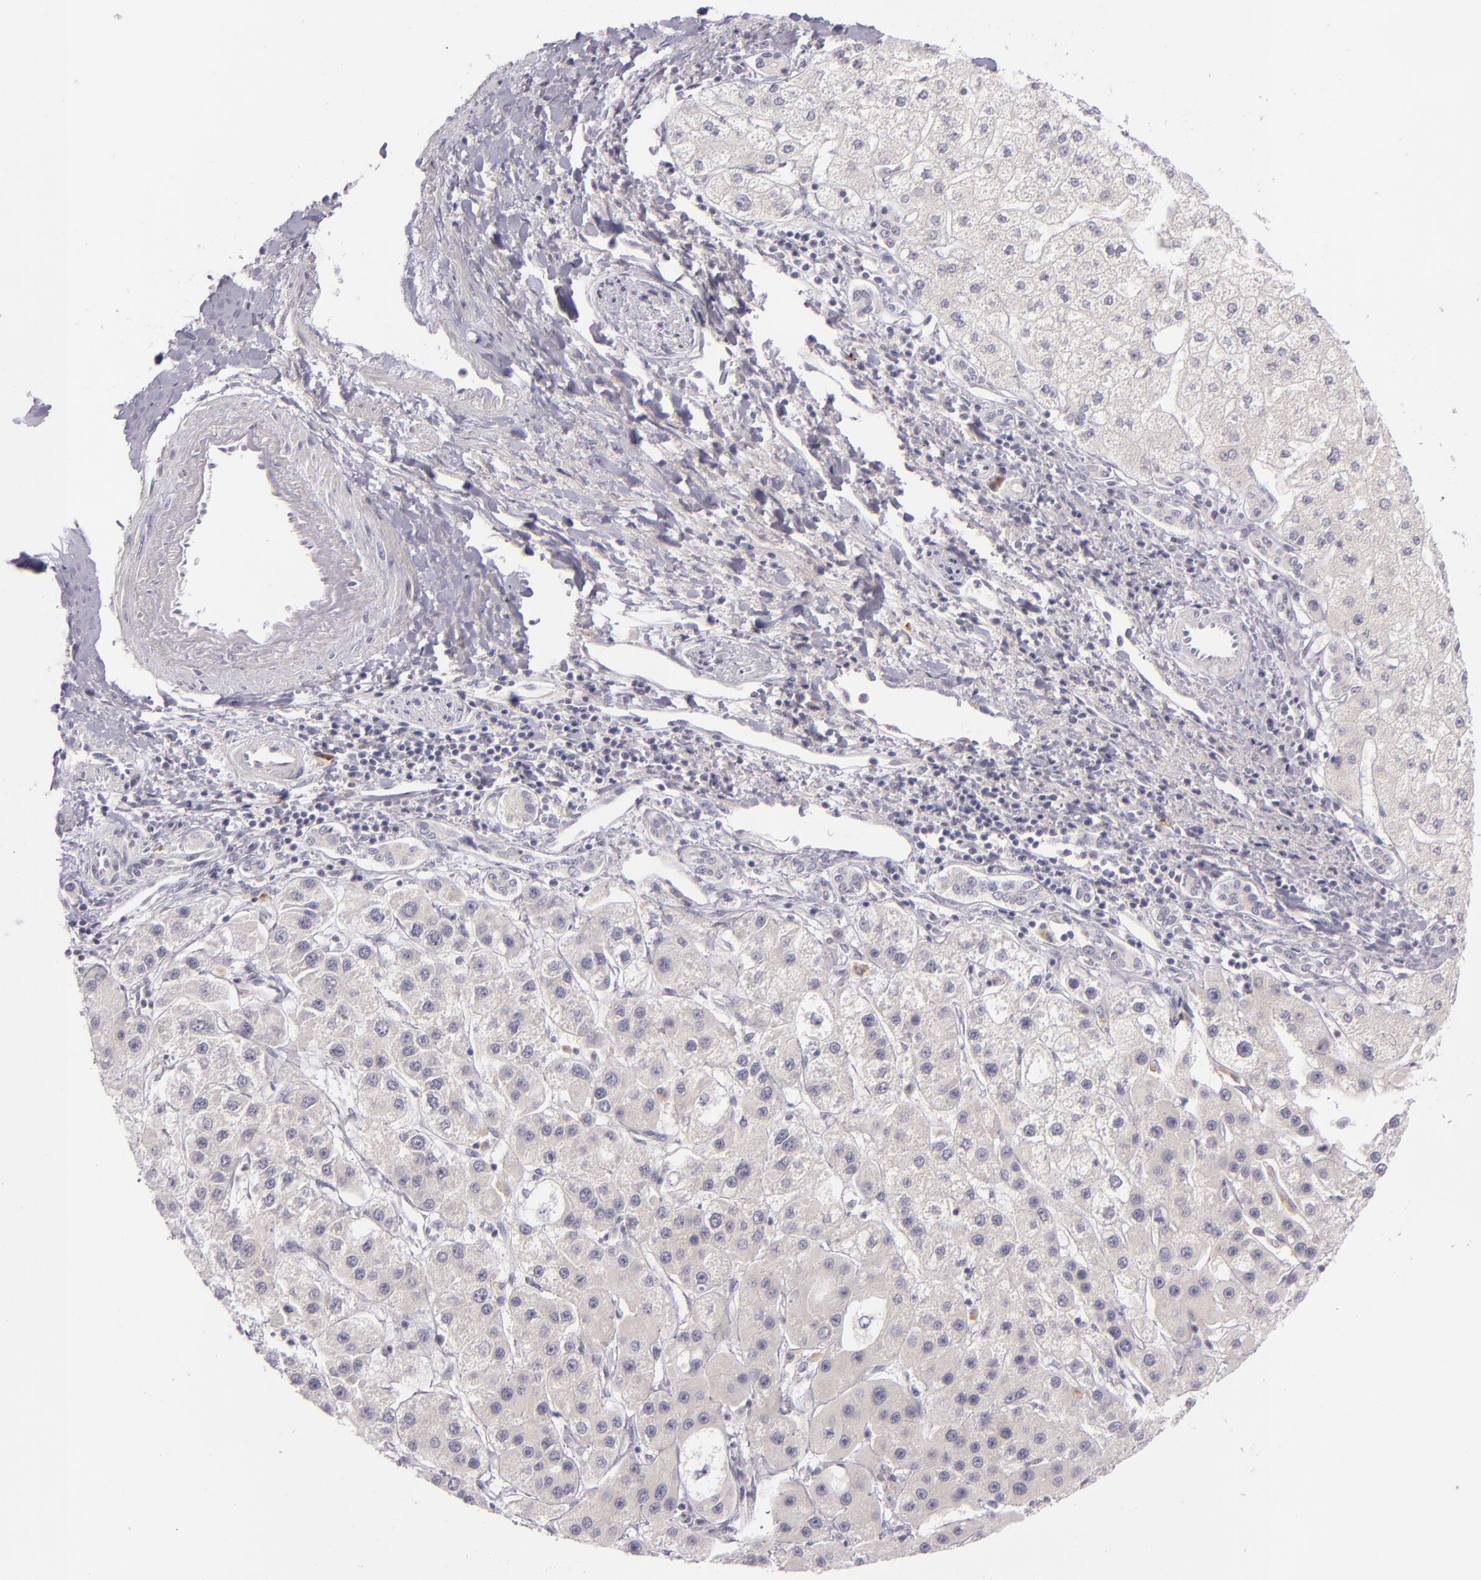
{"staining": {"intensity": "negative", "quantity": "none", "location": "none"}, "tissue": "liver cancer", "cell_type": "Tumor cells", "image_type": "cancer", "snomed": [{"axis": "morphology", "description": "Carcinoma, Hepatocellular, NOS"}, {"axis": "topography", "description": "Liver"}], "caption": "Immunohistochemical staining of hepatocellular carcinoma (liver) exhibits no significant positivity in tumor cells.", "gene": "DAG1", "patient": {"sex": "female", "age": 85}}